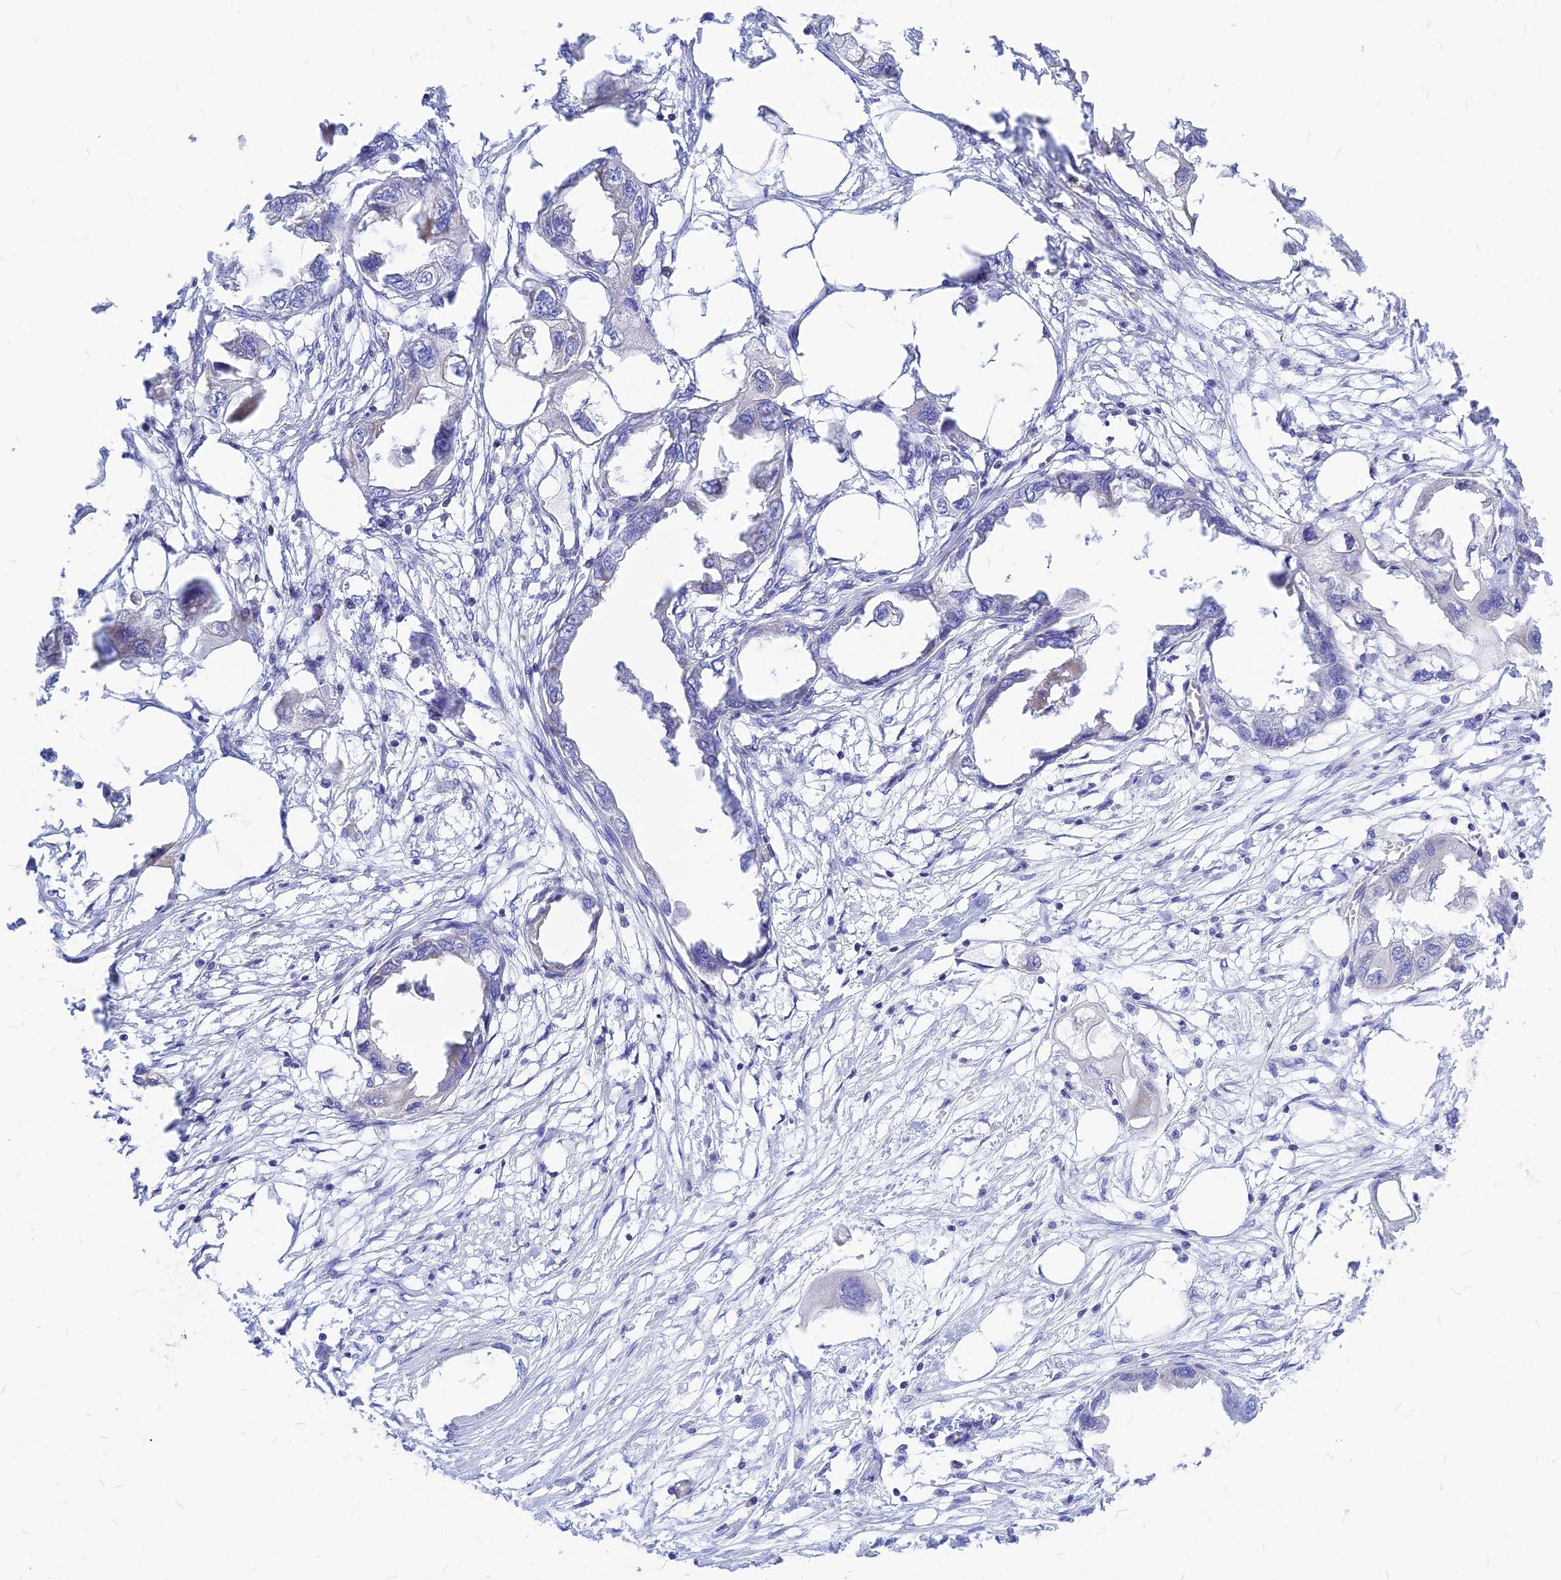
{"staining": {"intensity": "negative", "quantity": "none", "location": "none"}, "tissue": "endometrial cancer", "cell_type": "Tumor cells", "image_type": "cancer", "snomed": [{"axis": "morphology", "description": "Adenocarcinoma, NOS"}, {"axis": "morphology", "description": "Adenocarcinoma, metastatic, NOS"}, {"axis": "topography", "description": "Adipose tissue"}, {"axis": "topography", "description": "Endometrium"}], "caption": "Immunohistochemistry of endometrial cancer (metastatic adenocarcinoma) demonstrates no expression in tumor cells. (Stains: DAB immunohistochemistry with hematoxylin counter stain, Microscopy: brightfield microscopy at high magnification).", "gene": "CNOT6", "patient": {"sex": "female", "age": 67}}